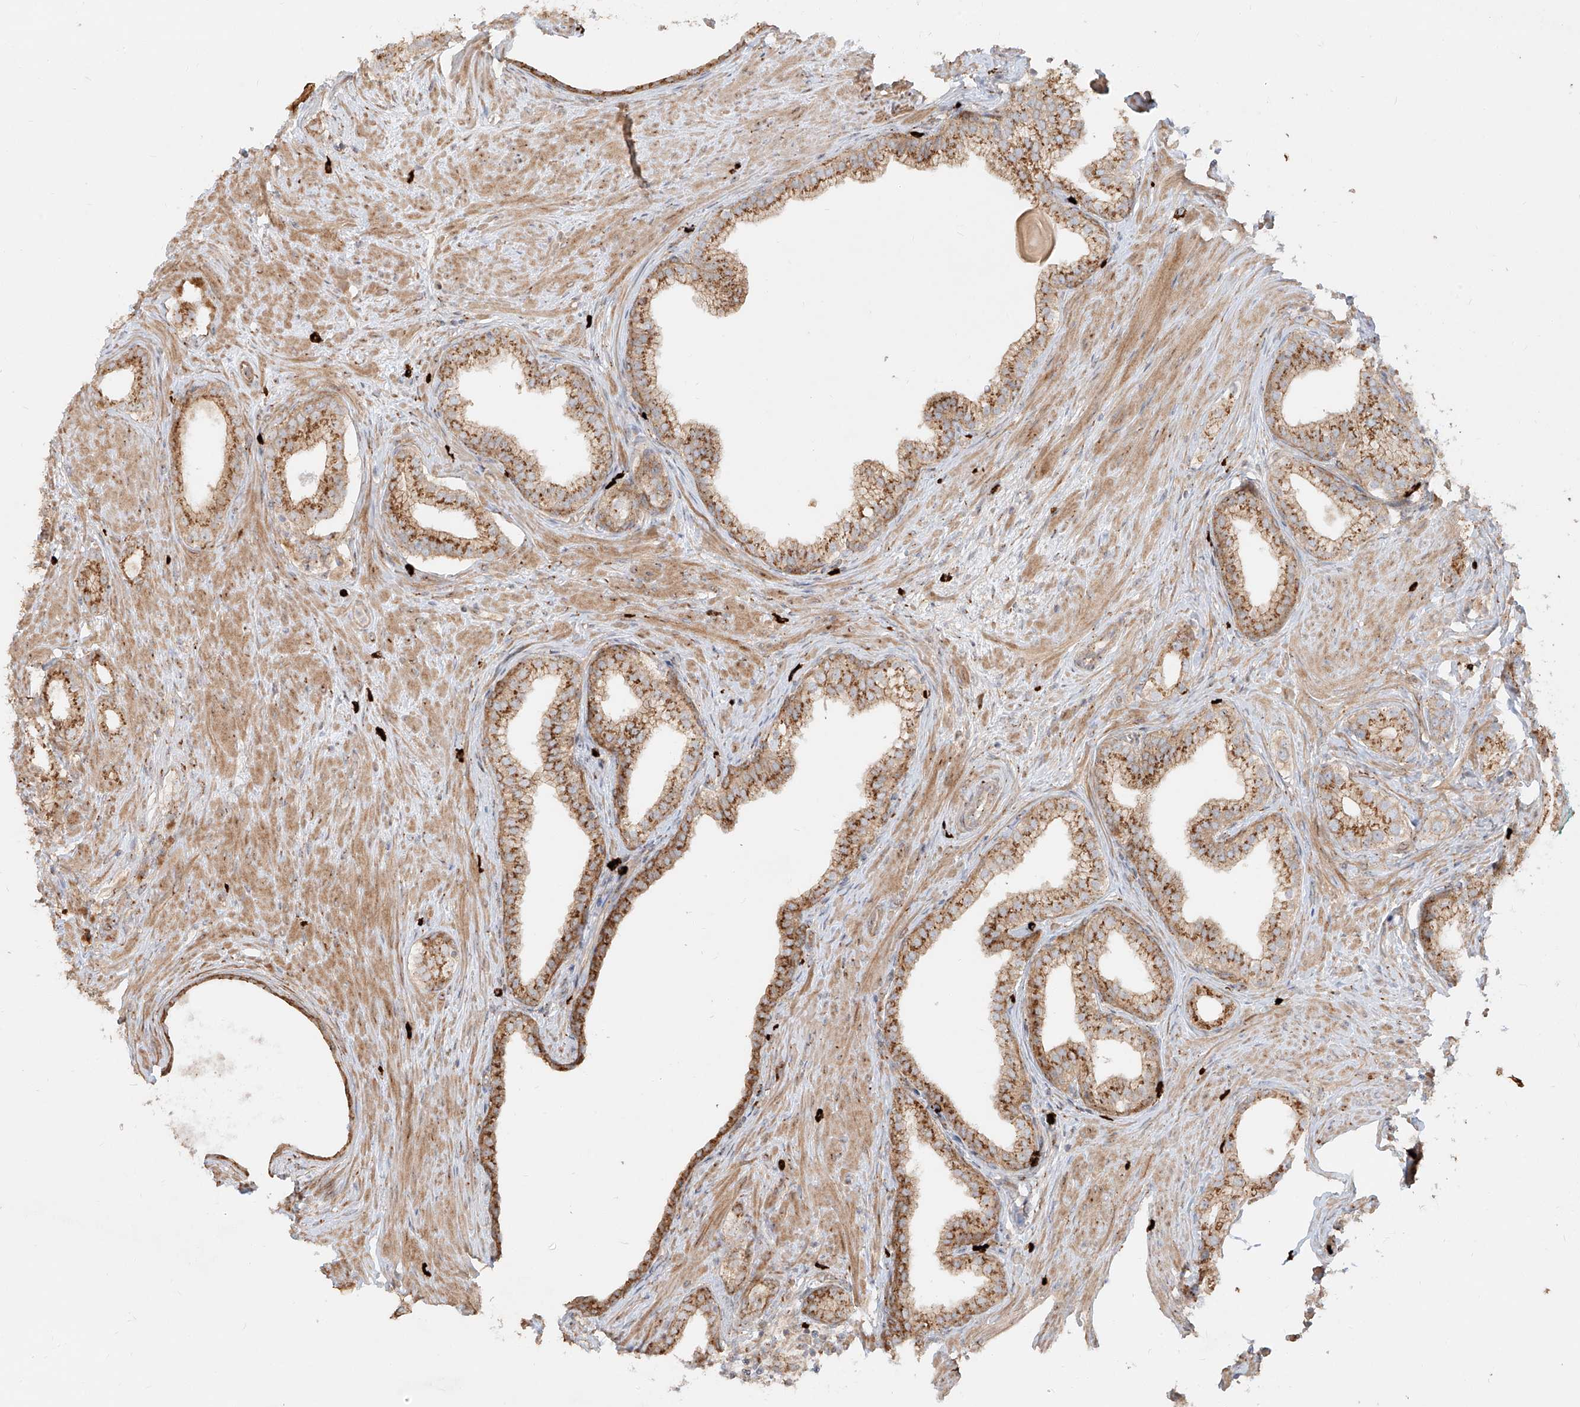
{"staining": {"intensity": "moderate", "quantity": ">75%", "location": "cytoplasmic/membranous"}, "tissue": "prostate cancer", "cell_type": "Tumor cells", "image_type": "cancer", "snomed": [{"axis": "morphology", "description": "Adenocarcinoma, High grade"}, {"axis": "topography", "description": "Prostate"}], "caption": "A brown stain labels moderate cytoplasmic/membranous positivity of a protein in human prostate cancer tumor cells. The staining was performed using DAB to visualize the protein expression in brown, while the nuclei were stained in blue with hematoxylin (Magnification: 20x).", "gene": "ZNF287", "patient": {"sex": "male", "age": 63}}